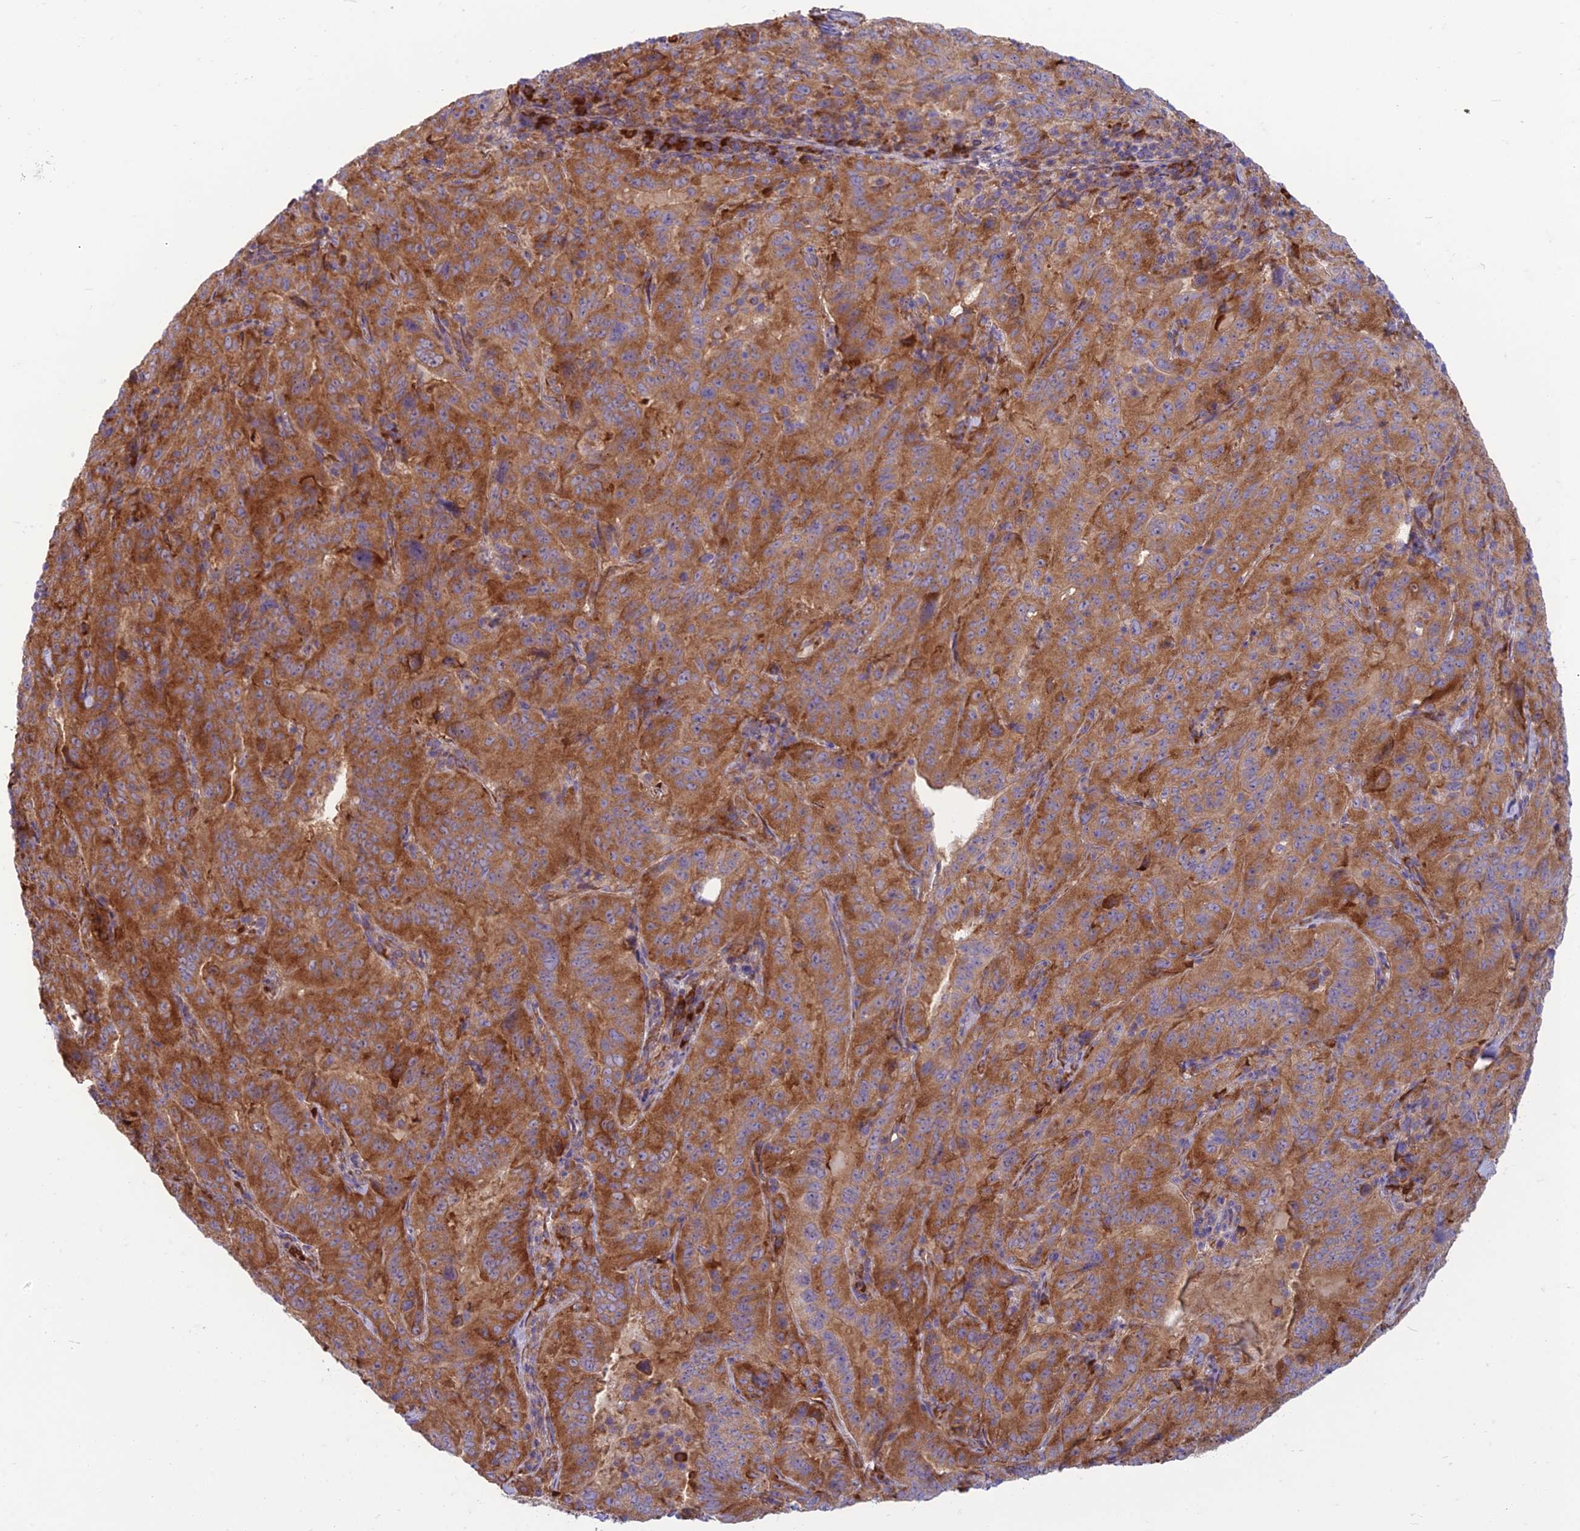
{"staining": {"intensity": "moderate", "quantity": ">75%", "location": "cytoplasmic/membranous"}, "tissue": "pancreatic cancer", "cell_type": "Tumor cells", "image_type": "cancer", "snomed": [{"axis": "morphology", "description": "Adenocarcinoma, NOS"}, {"axis": "topography", "description": "Pancreas"}], "caption": "An IHC histopathology image of neoplastic tissue is shown. Protein staining in brown labels moderate cytoplasmic/membranous positivity in pancreatic adenocarcinoma within tumor cells. (Stains: DAB (3,3'-diaminobenzidine) in brown, nuclei in blue, Microscopy: brightfield microscopy at high magnification).", "gene": "RPL17-C18orf32", "patient": {"sex": "male", "age": 63}}